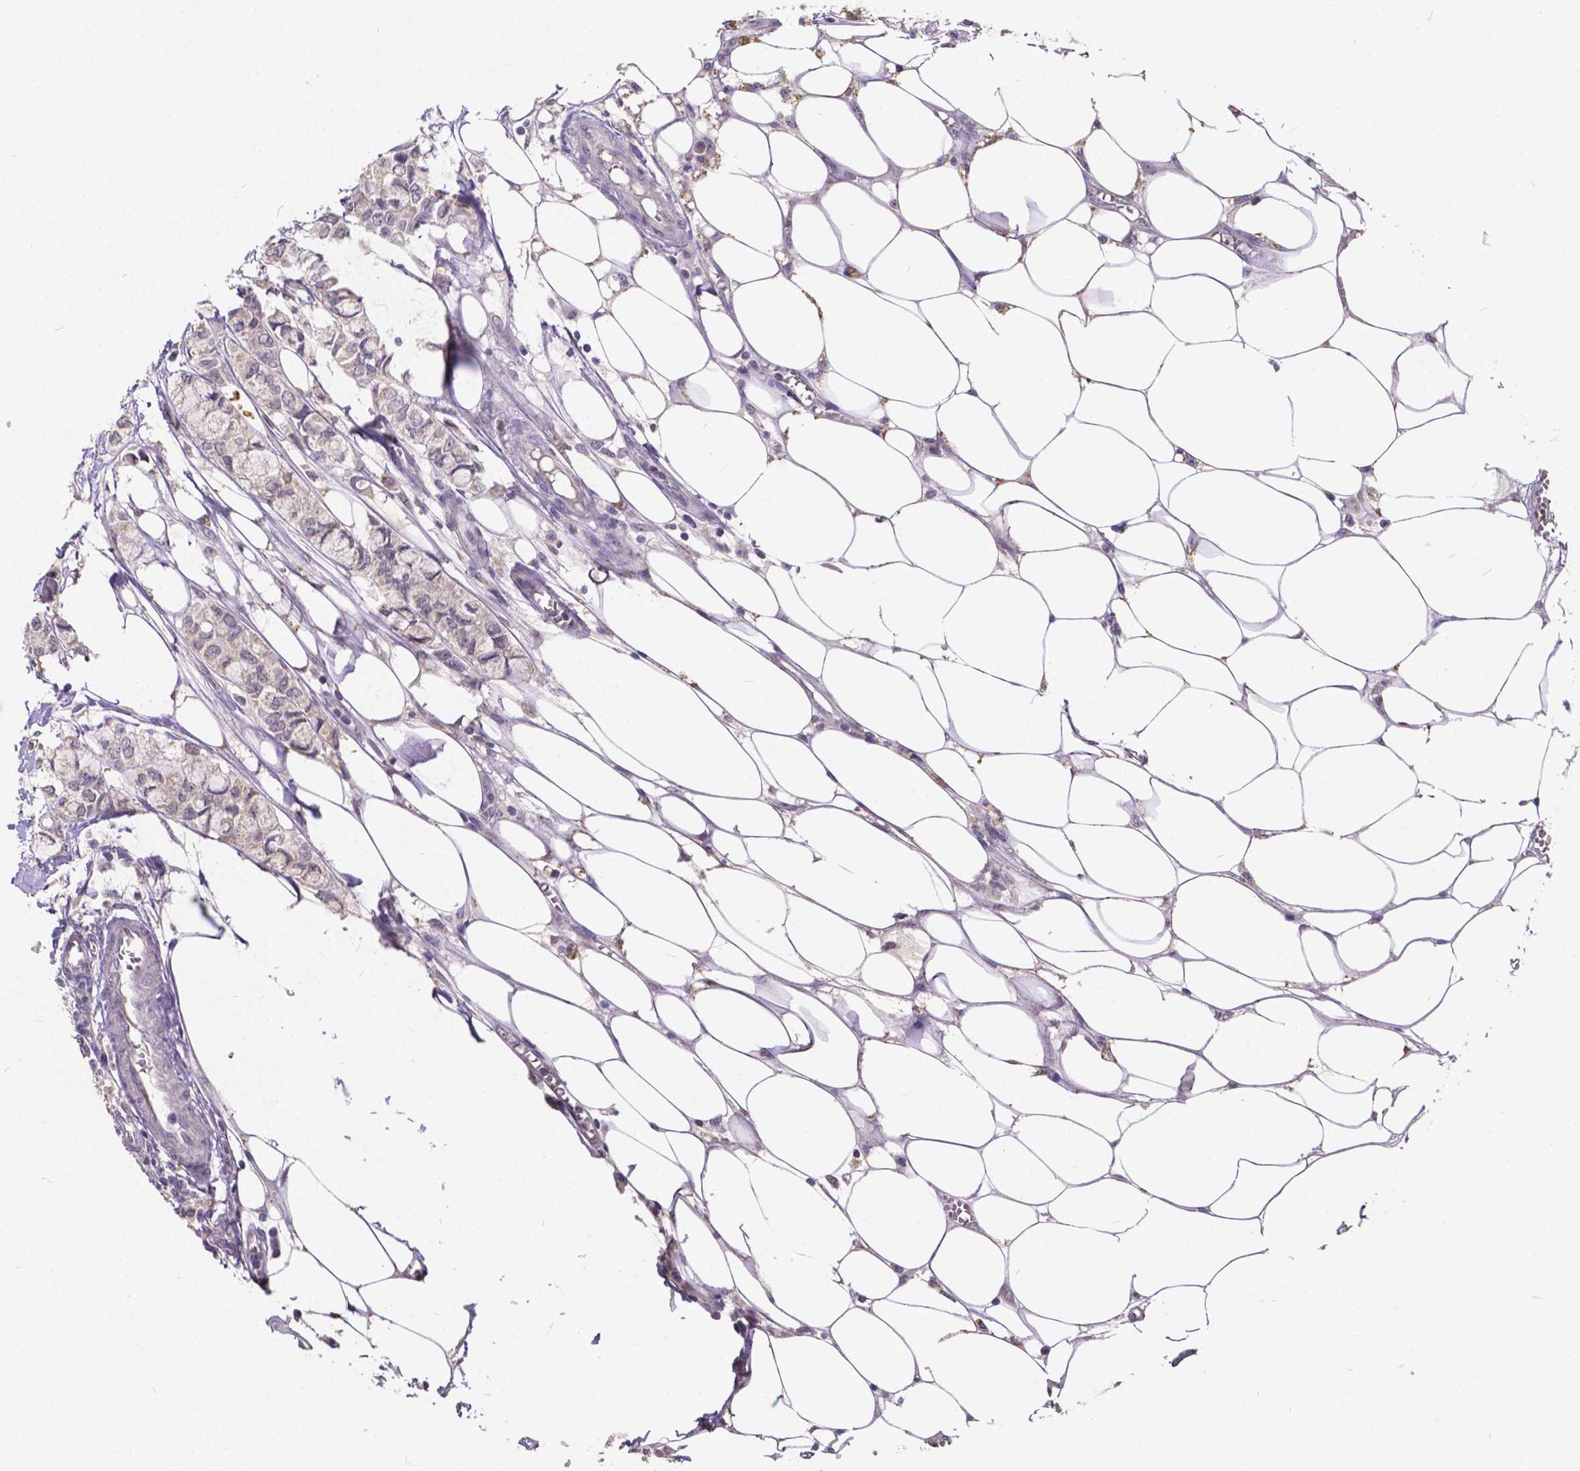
{"staining": {"intensity": "weak", "quantity": "25%-75%", "location": "cytoplasmic/membranous"}, "tissue": "breast cancer", "cell_type": "Tumor cells", "image_type": "cancer", "snomed": [{"axis": "morphology", "description": "Duct carcinoma"}, {"axis": "topography", "description": "Breast"}], "caption": "Immunohistochemistry image of human breast cancer (invasive ductal carcinoma) stained for a protein (brown), which reveals low levels of weak cytoplasmic/membranous staining in about 25%-75% of tumor cells.", "gene": "CTNNA2", "patient": {"sex": "female", "age": 85}}